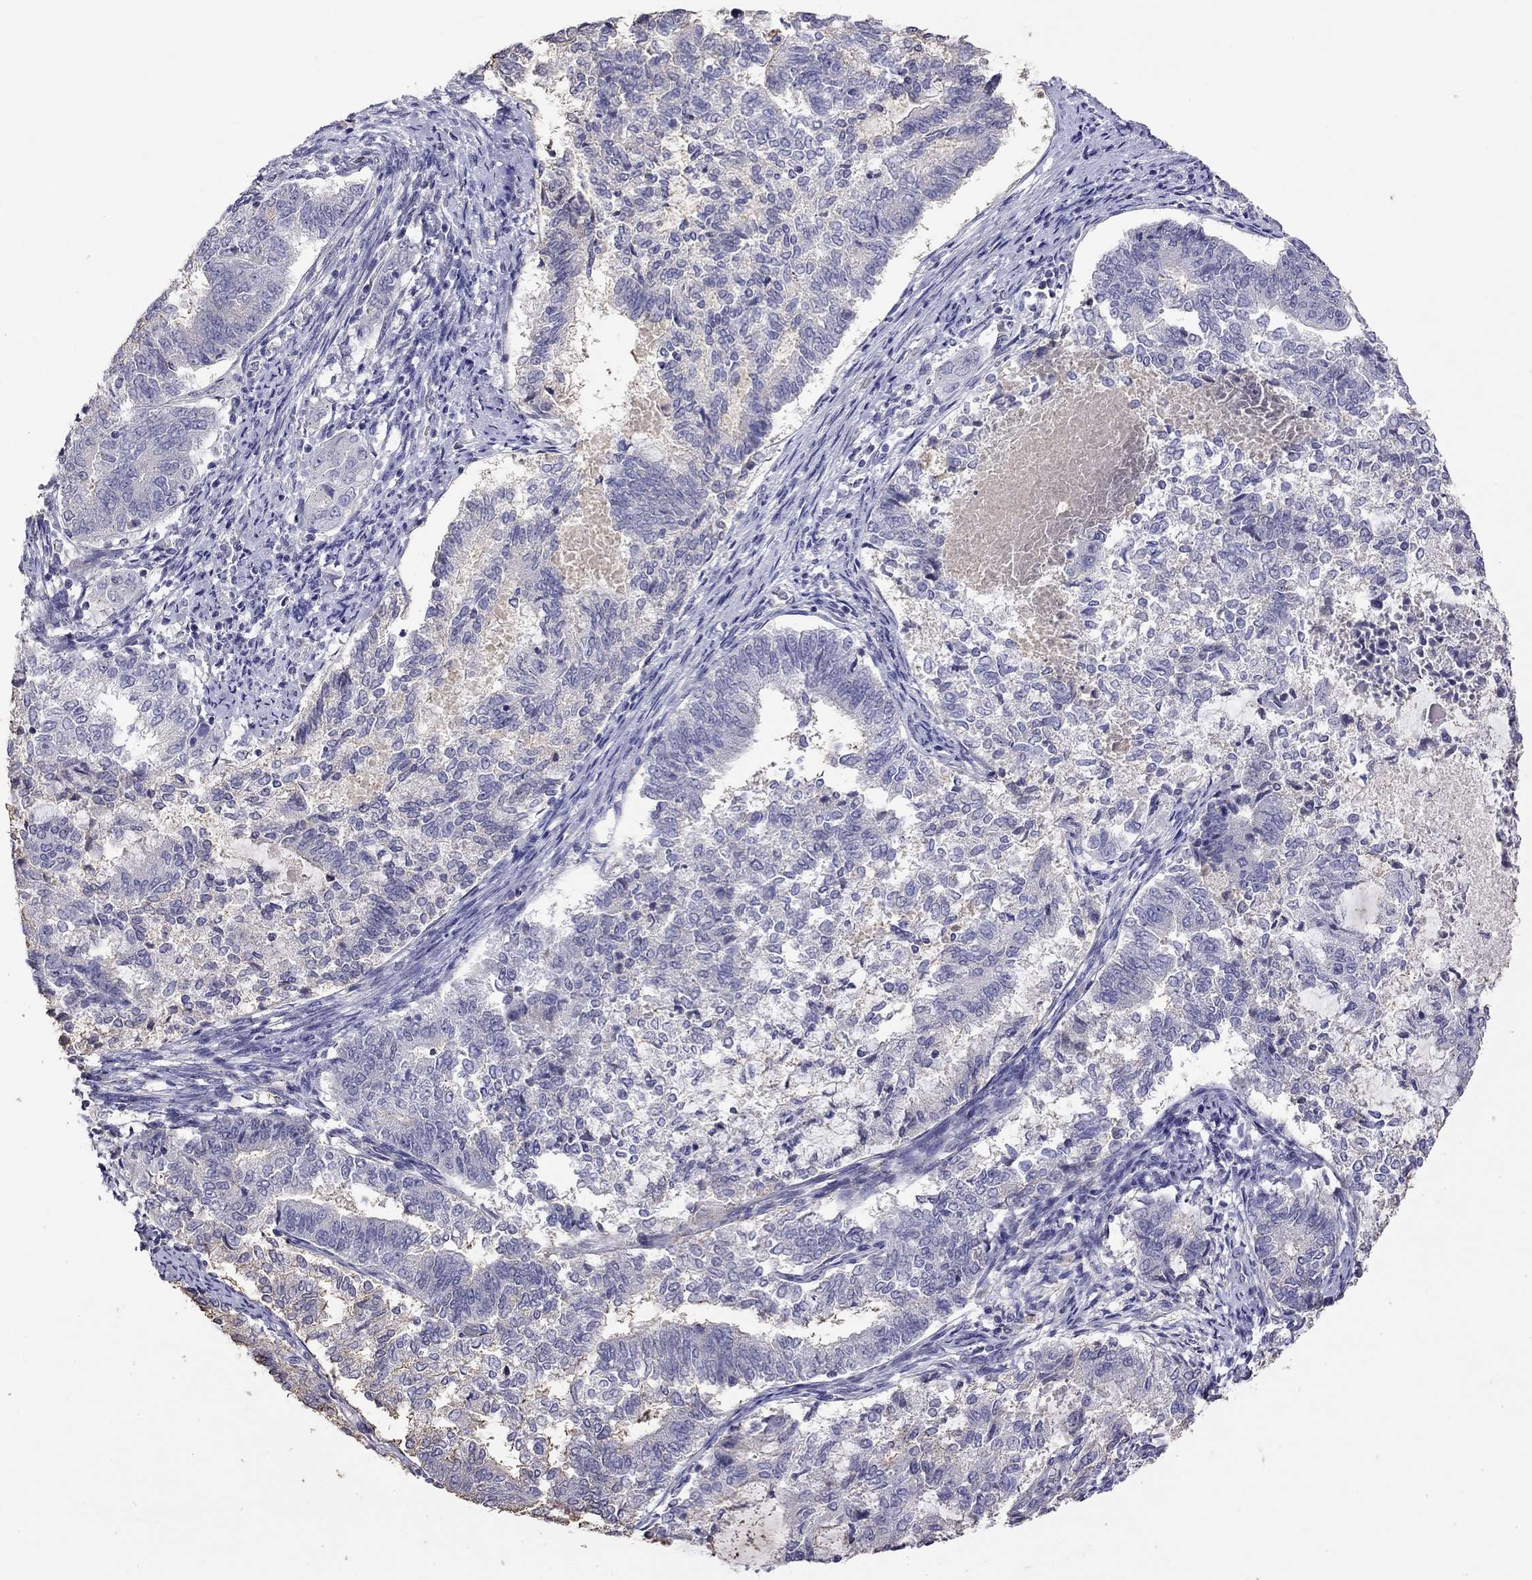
{"staining": {"intensity": "negative", "quantity": "none", "location": "none"}, "tissue": "endometrial cancer", "cell_type": "Tumor cells", "image_type": "cancer", "snomed": [{"axis": "morphology", "description": "Adenocarcinoma, NOS"}, {"axis": "topography", "description": "Endometrium"}], "caption": "Micrograph shows no significant protein expression in tumor cells of endometrial cancer (adenocarcinoma).", "gene": "WNK3", "patient": {"sex": "female", "age": 65}}